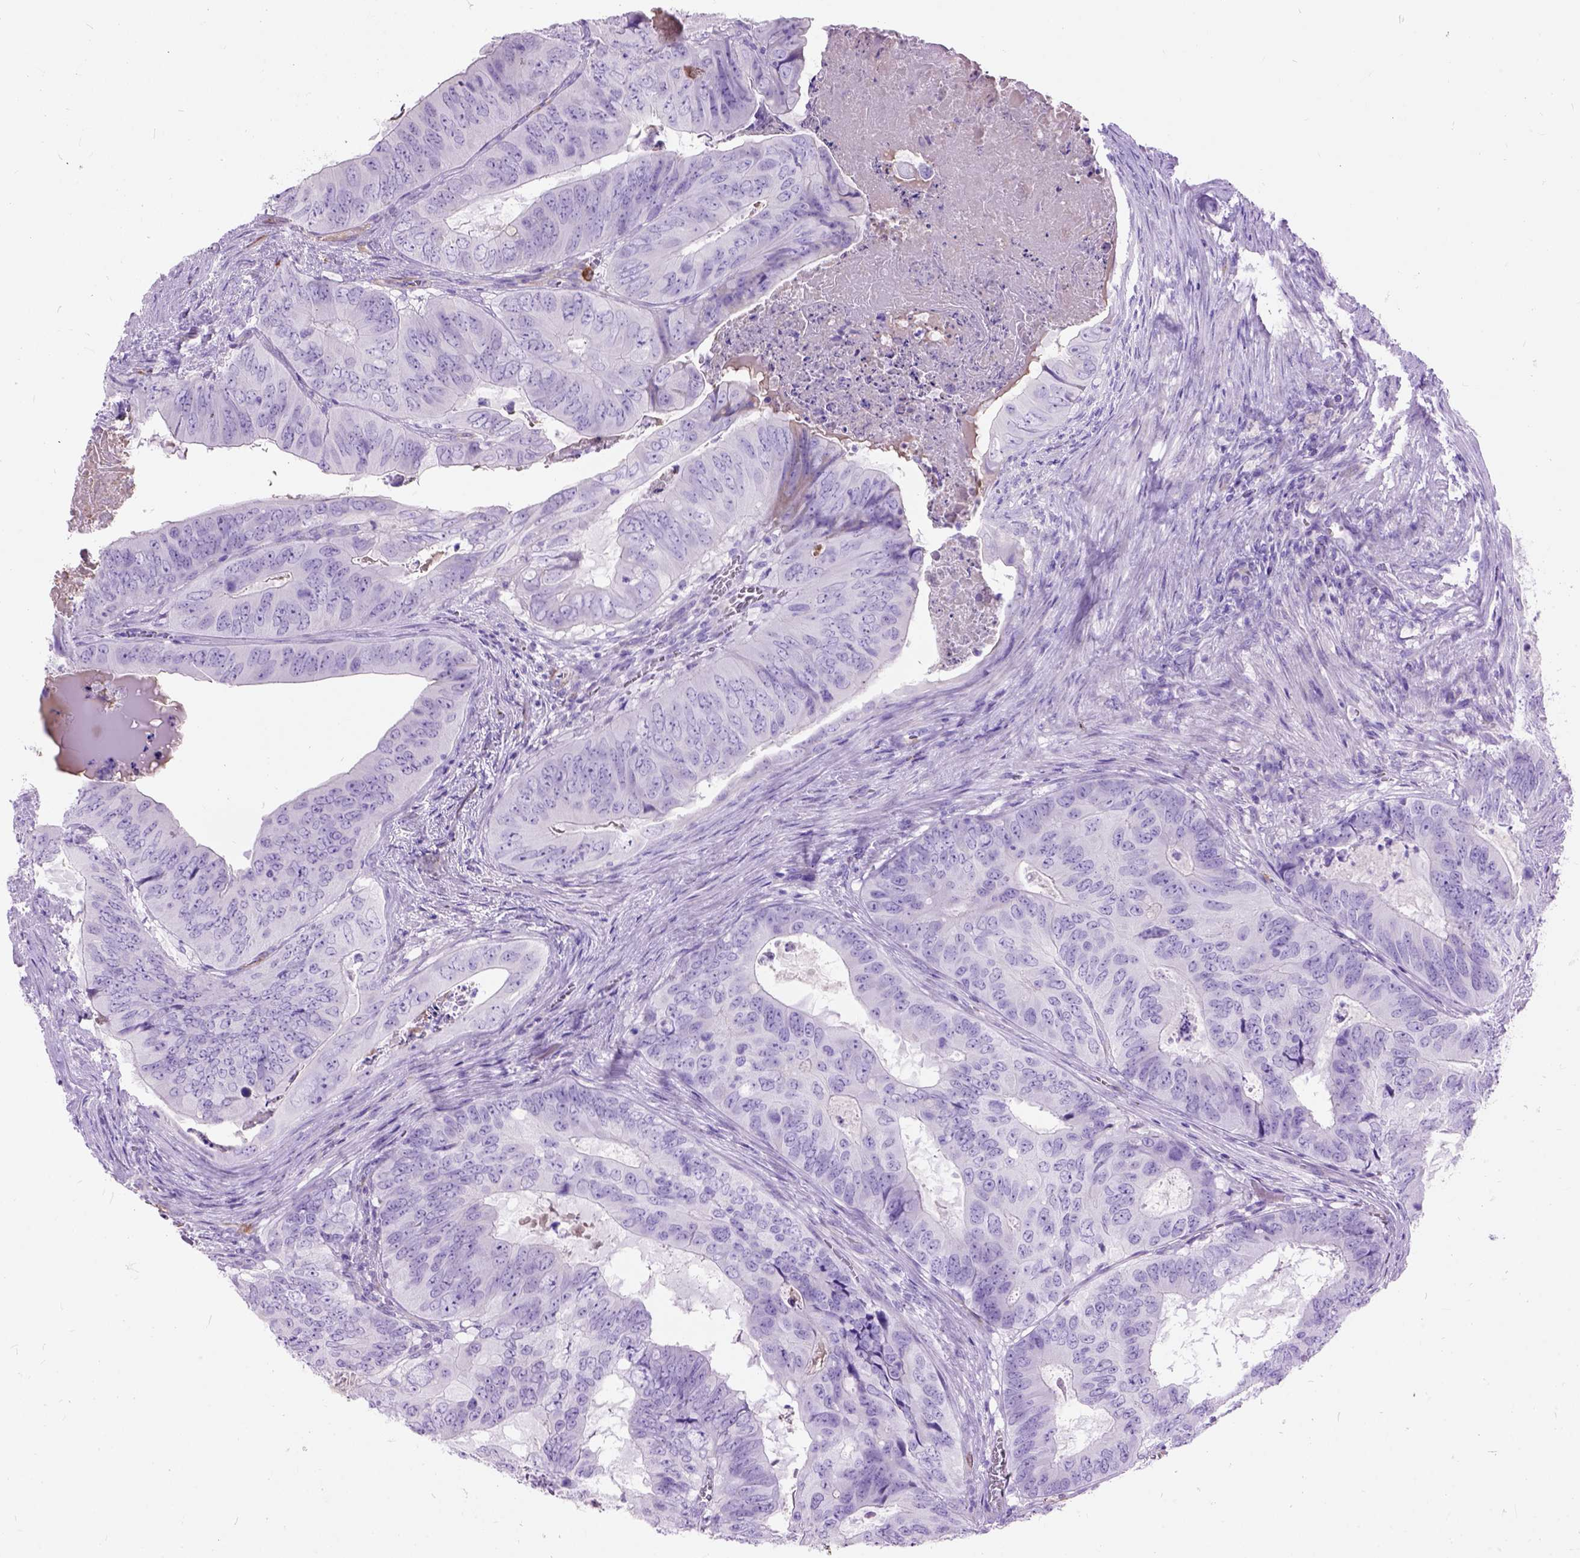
{"staining": {"intensity": "negative", "quantity": "none", "location": "none"}, "tissue": "colorectal cancer", "cell_type": "Tumor cells", "image_type": "cancer", "snomed": [{"axis": "morphology", "description": "Adenocarcinoma, NOS"}, {"axis": "topography", "description": "Colon"}], "caption": "Colorectal adenocarcinoma was stained to show a protein in brown. There is no significant positivity in tumor cells.", "gene": "MAPT", "patient": {"sex": "male", "age": 79}}